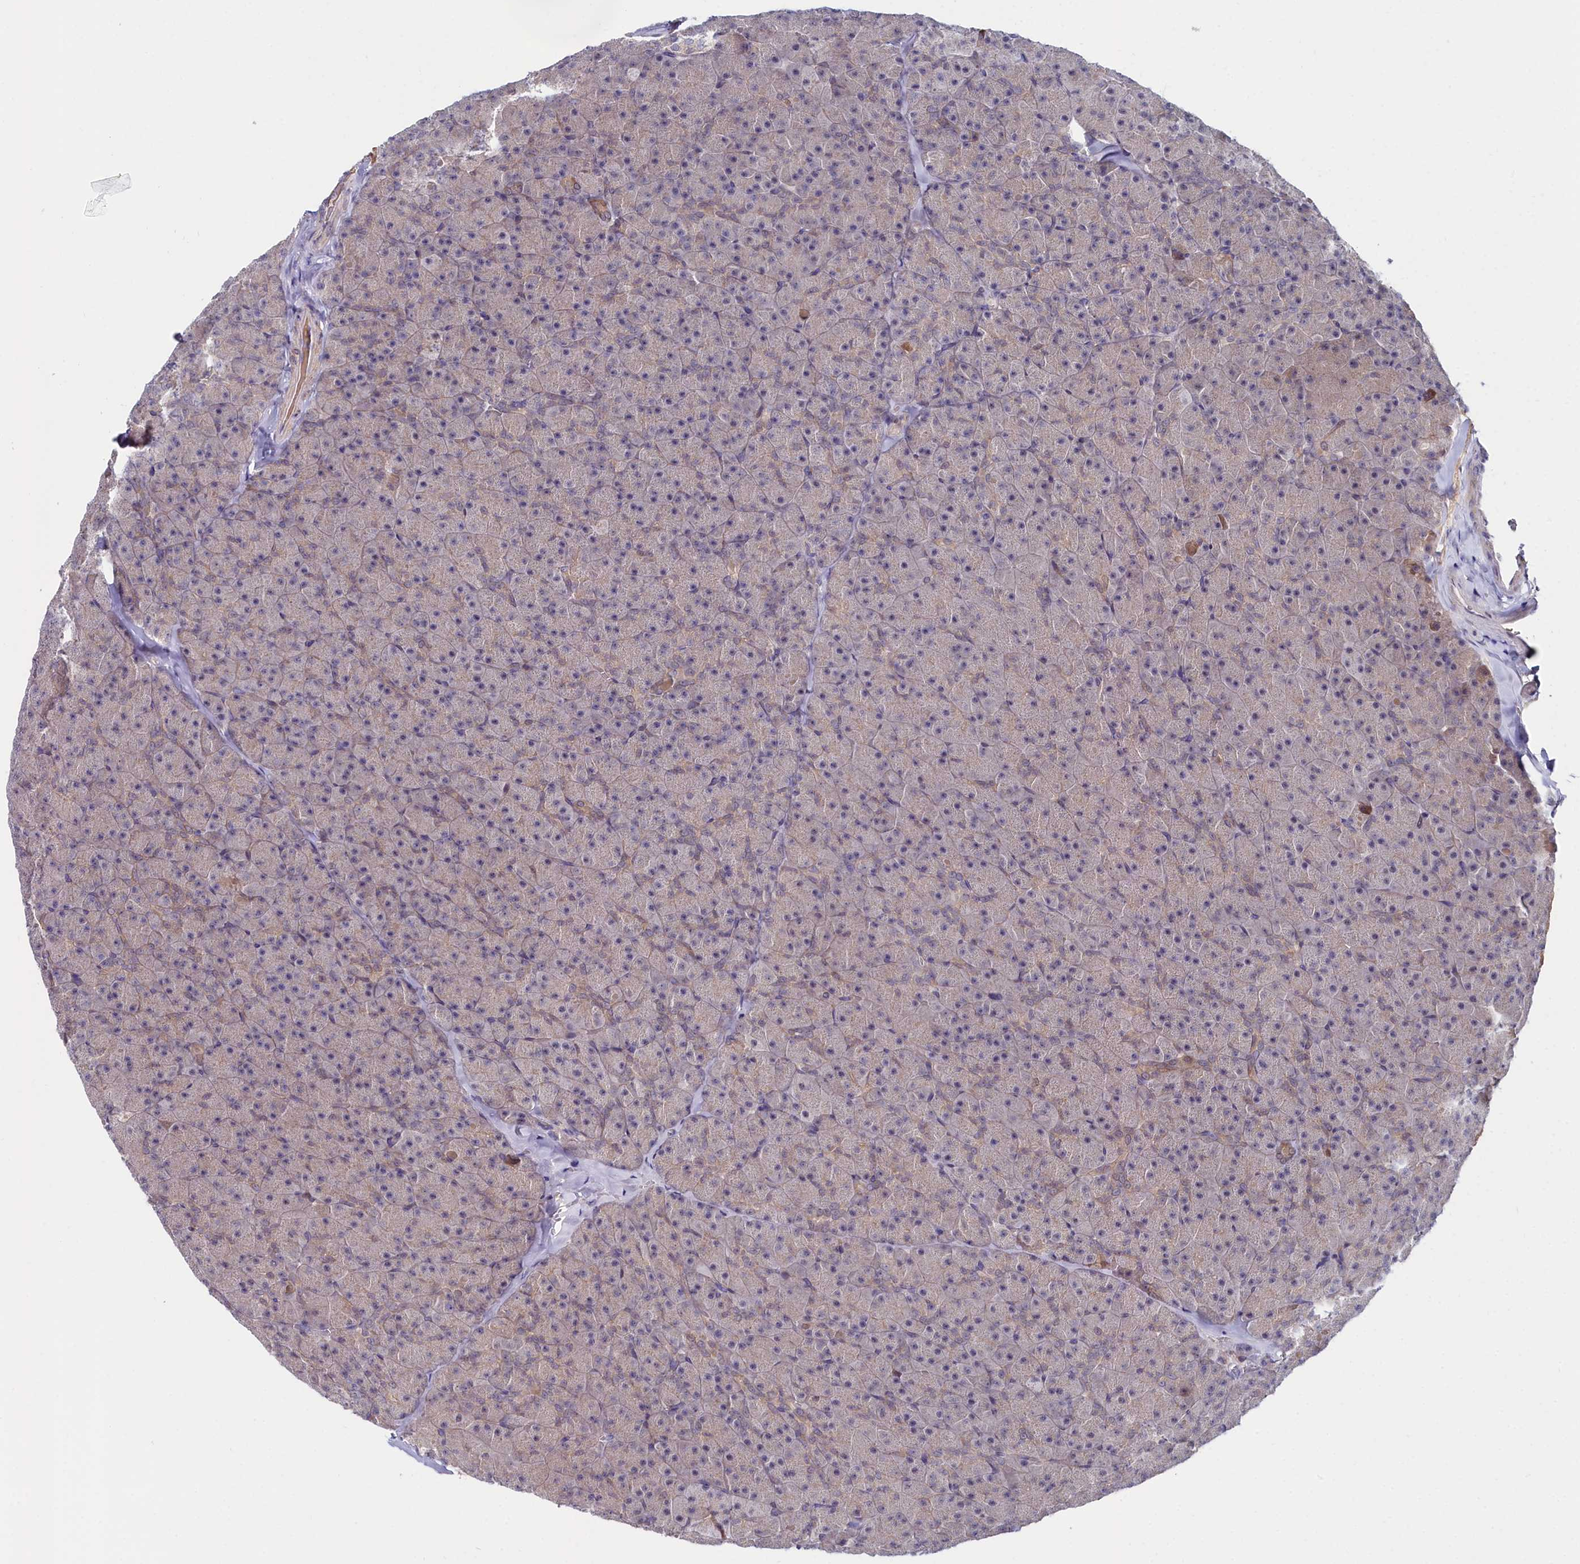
{"staining": {"intensity": "weak", "quantity": "25%-75%", "location": "cytoplasmic/membranous"}, "tissue": "pancreas", "cell_type": "Exocrine glandular cells", "image_type": "normal", "snomed": [{"axis": "morphology", "description": "Normal tissue, NOS"}, {"axis": "topography", "description": "Pancreas"}], "caption": "Unremarkable pancreas exhibits weak cytoplasmic/membranous positivity in approximately 25%-75% of exocrine glandular cells, visualized by immunohistochemistry. The staining was performed using DAB to visualize the protein expression in brown, while the nuclei were stained in blue with hematoxylin (Magnification: 20x).", "gene": "KCTD18", "patient": {"sex": "male", "age": 36}}